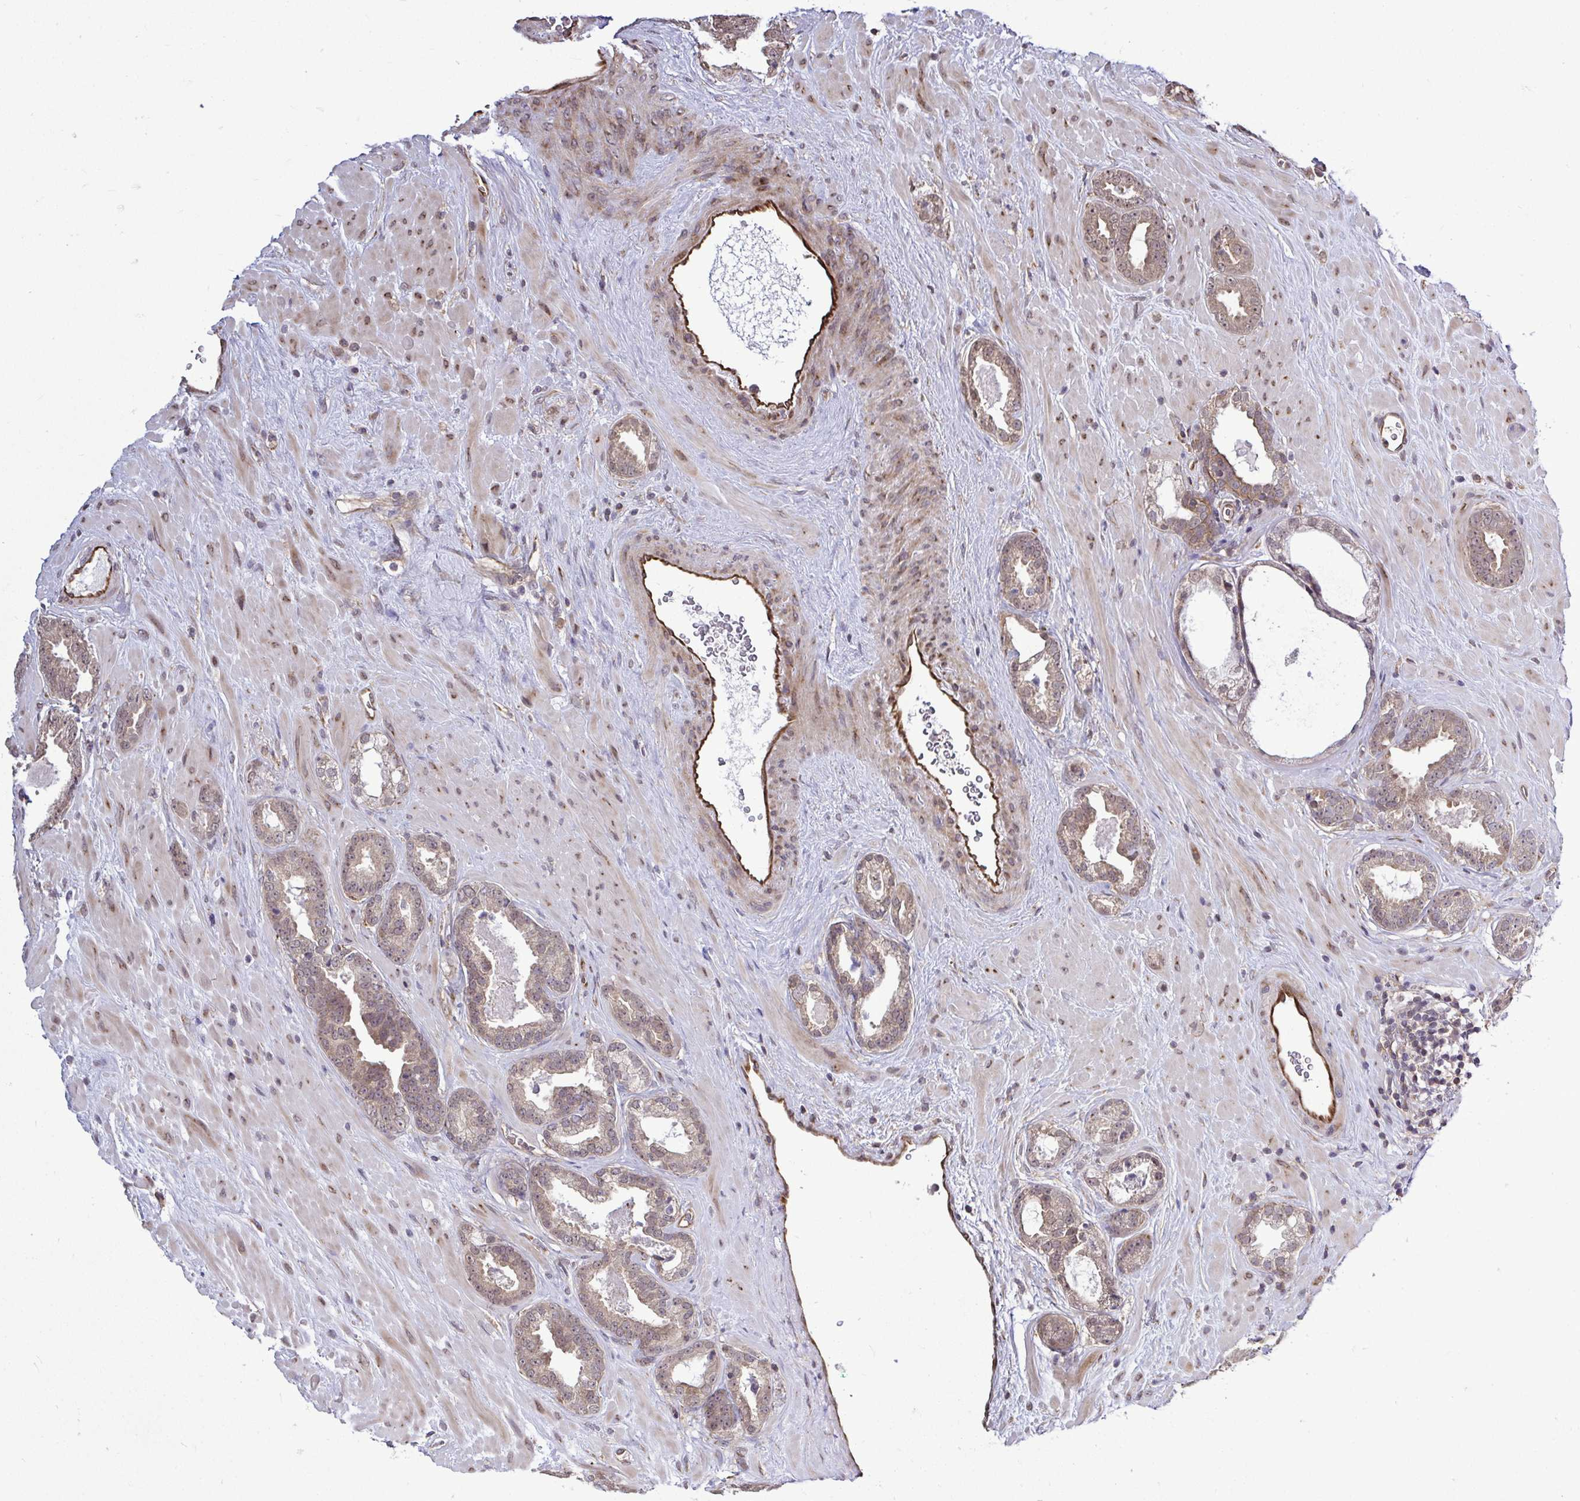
{"staining": {"intensity": "weak", "quantity": "25%-75%", "location": "cytoplasmic/membranous"}, "tissue": "prostate cancer", "cell_type": "Tumor cells", "image_type": "cancer", "snomed": [{"axis": "morphology", "description": "Adenocarcinoma, Low grade"}, {"axis": "topography", "description": "Prostate"}], "caption": "Immunohistochemistry of prostate cancer demonstrates low levels of weak cytoplasmic/membranous positivity in about 25%-75% of tumor cells.", "gene": "FUT10", "patient": {"sex": "male", "age": 62}}